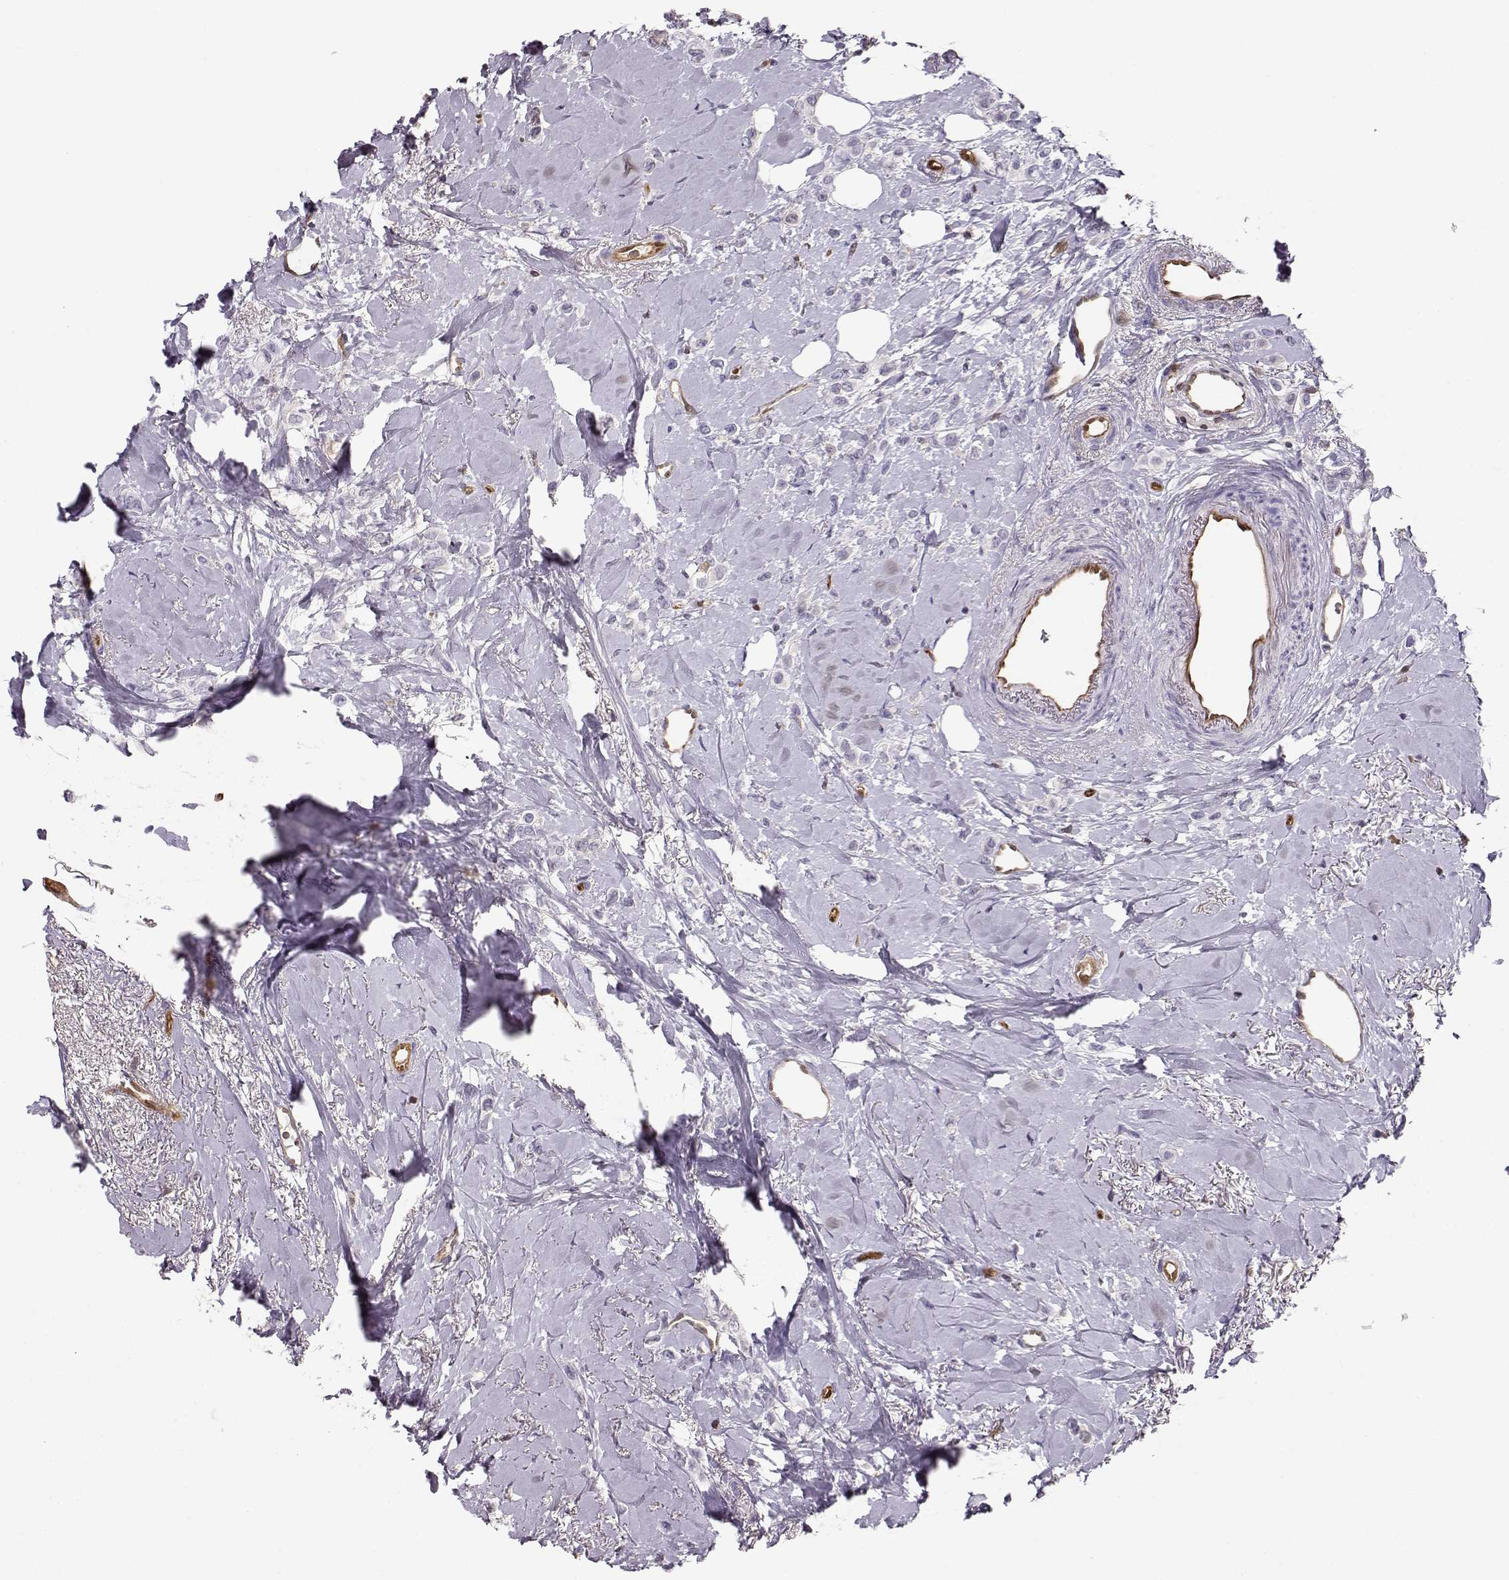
{"staining": {"intensity": "negative", "quantity": "none", "location": "none"}, "tissue": "breast cancer", "cell_type": "Tumor cells", "image_type": "cancer", "snomed": [{"axis": "morphology", "description": "Lobular carcinoma"}, {"axis": "topography", "description": "Breast"}], "caption": "Tumor cells are negative for protein expression in human lobular carcinoma (breast).", "gene": "PNP", "patient": {"sex": "female", "age": 66}}